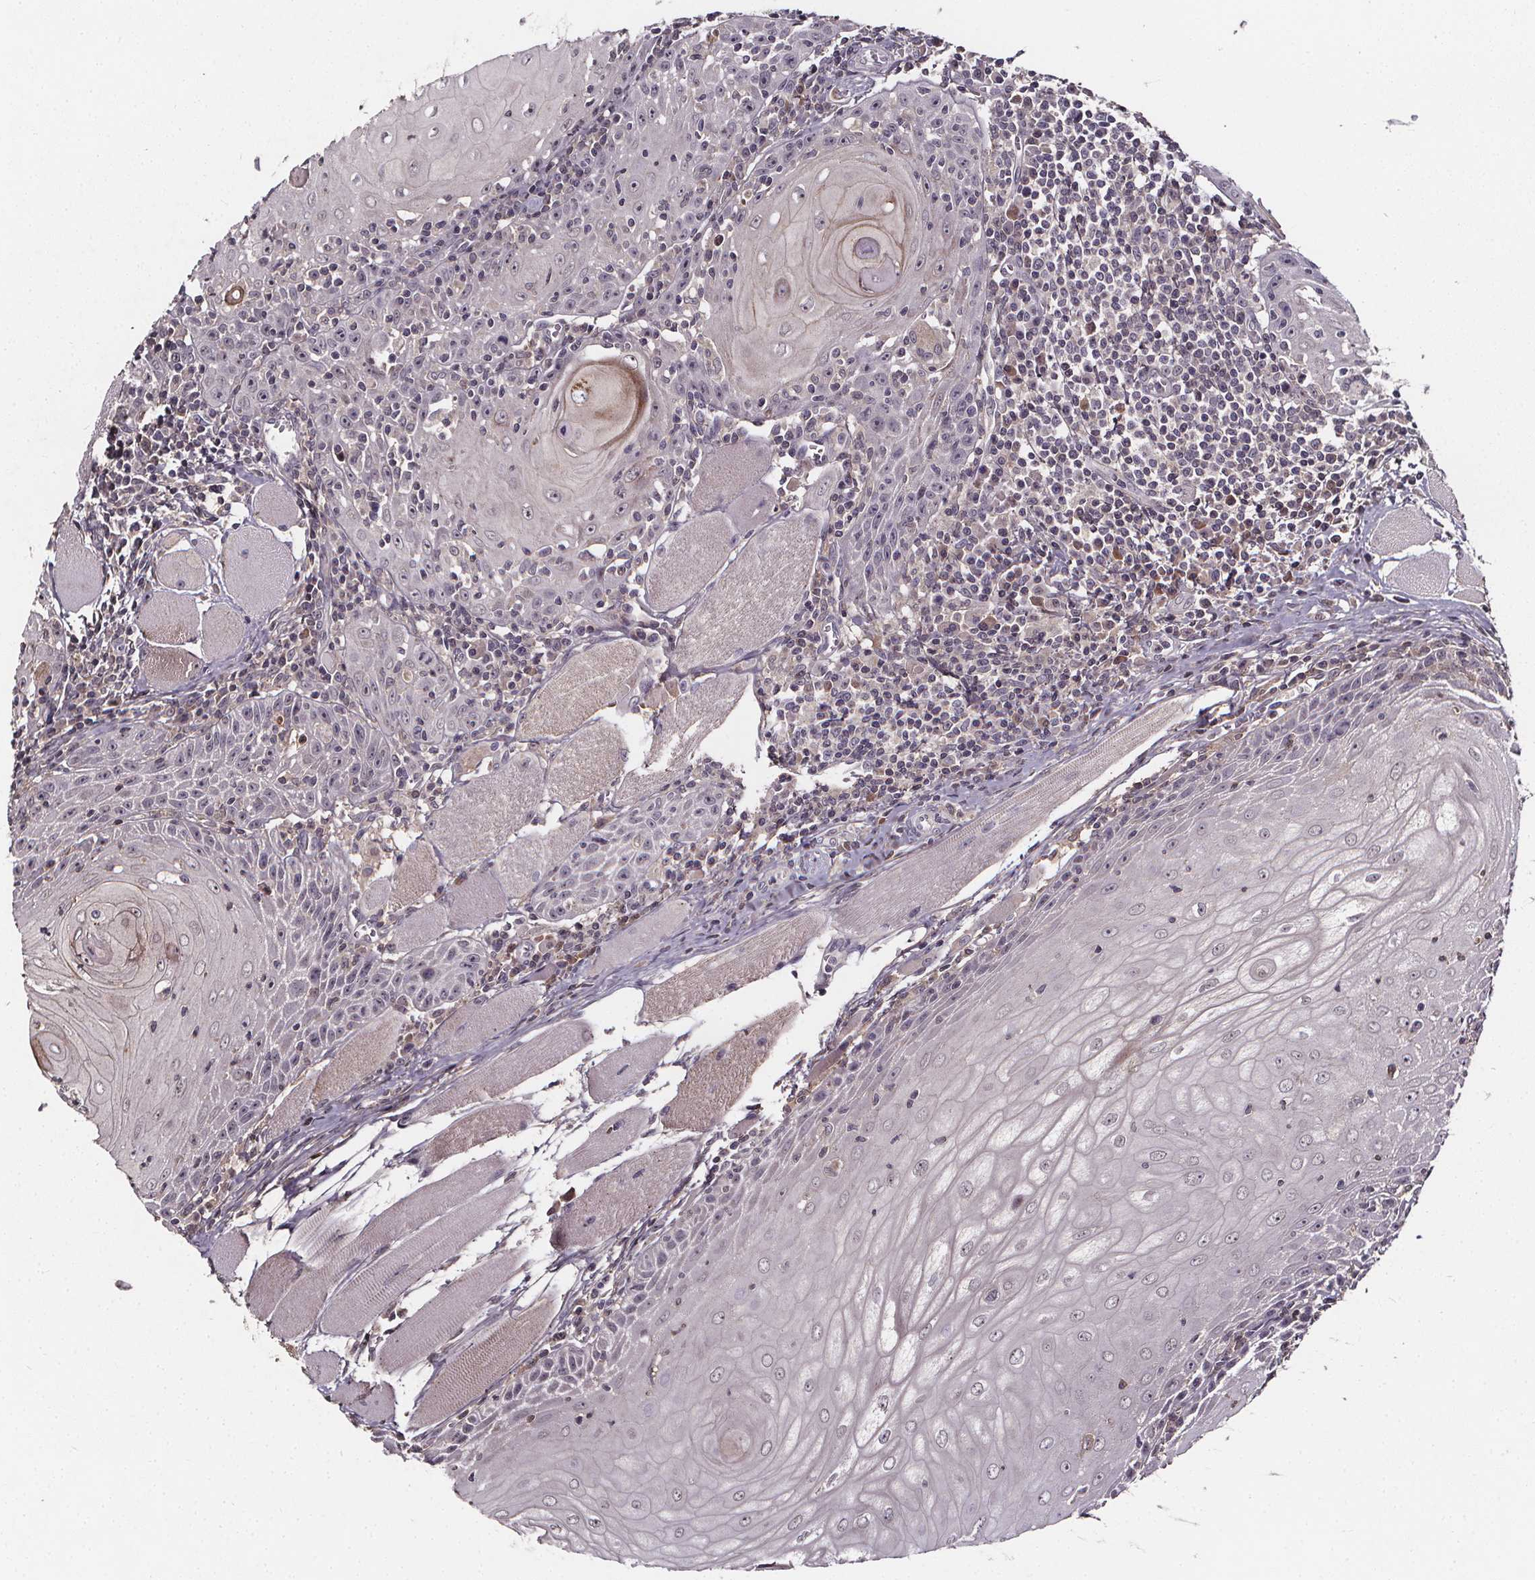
{"staining": {"intensity": "negative", "quantity": "none", "location": "none"}, "tissue": "head and neck cancer", "cell_type": "Tumor cells", "image_type": "cancer", "snomed": [{"axis": "morphology", "description": "Normal tissue, NOS"}, {"axis": "morphology", "description": "Squamous cell carcinoma, NOS"}, {"axis": "topography", "description": "Oral tissue"}, {"axis": "topography", "description": "Head-Neck"}], "caption": "Histopathology image shows no protein positivity in tumor cells of head and neck squamous cell carcinoma tissue.", "gene": "SPAG8", "patient": {"sex": "male", "age": 52}}